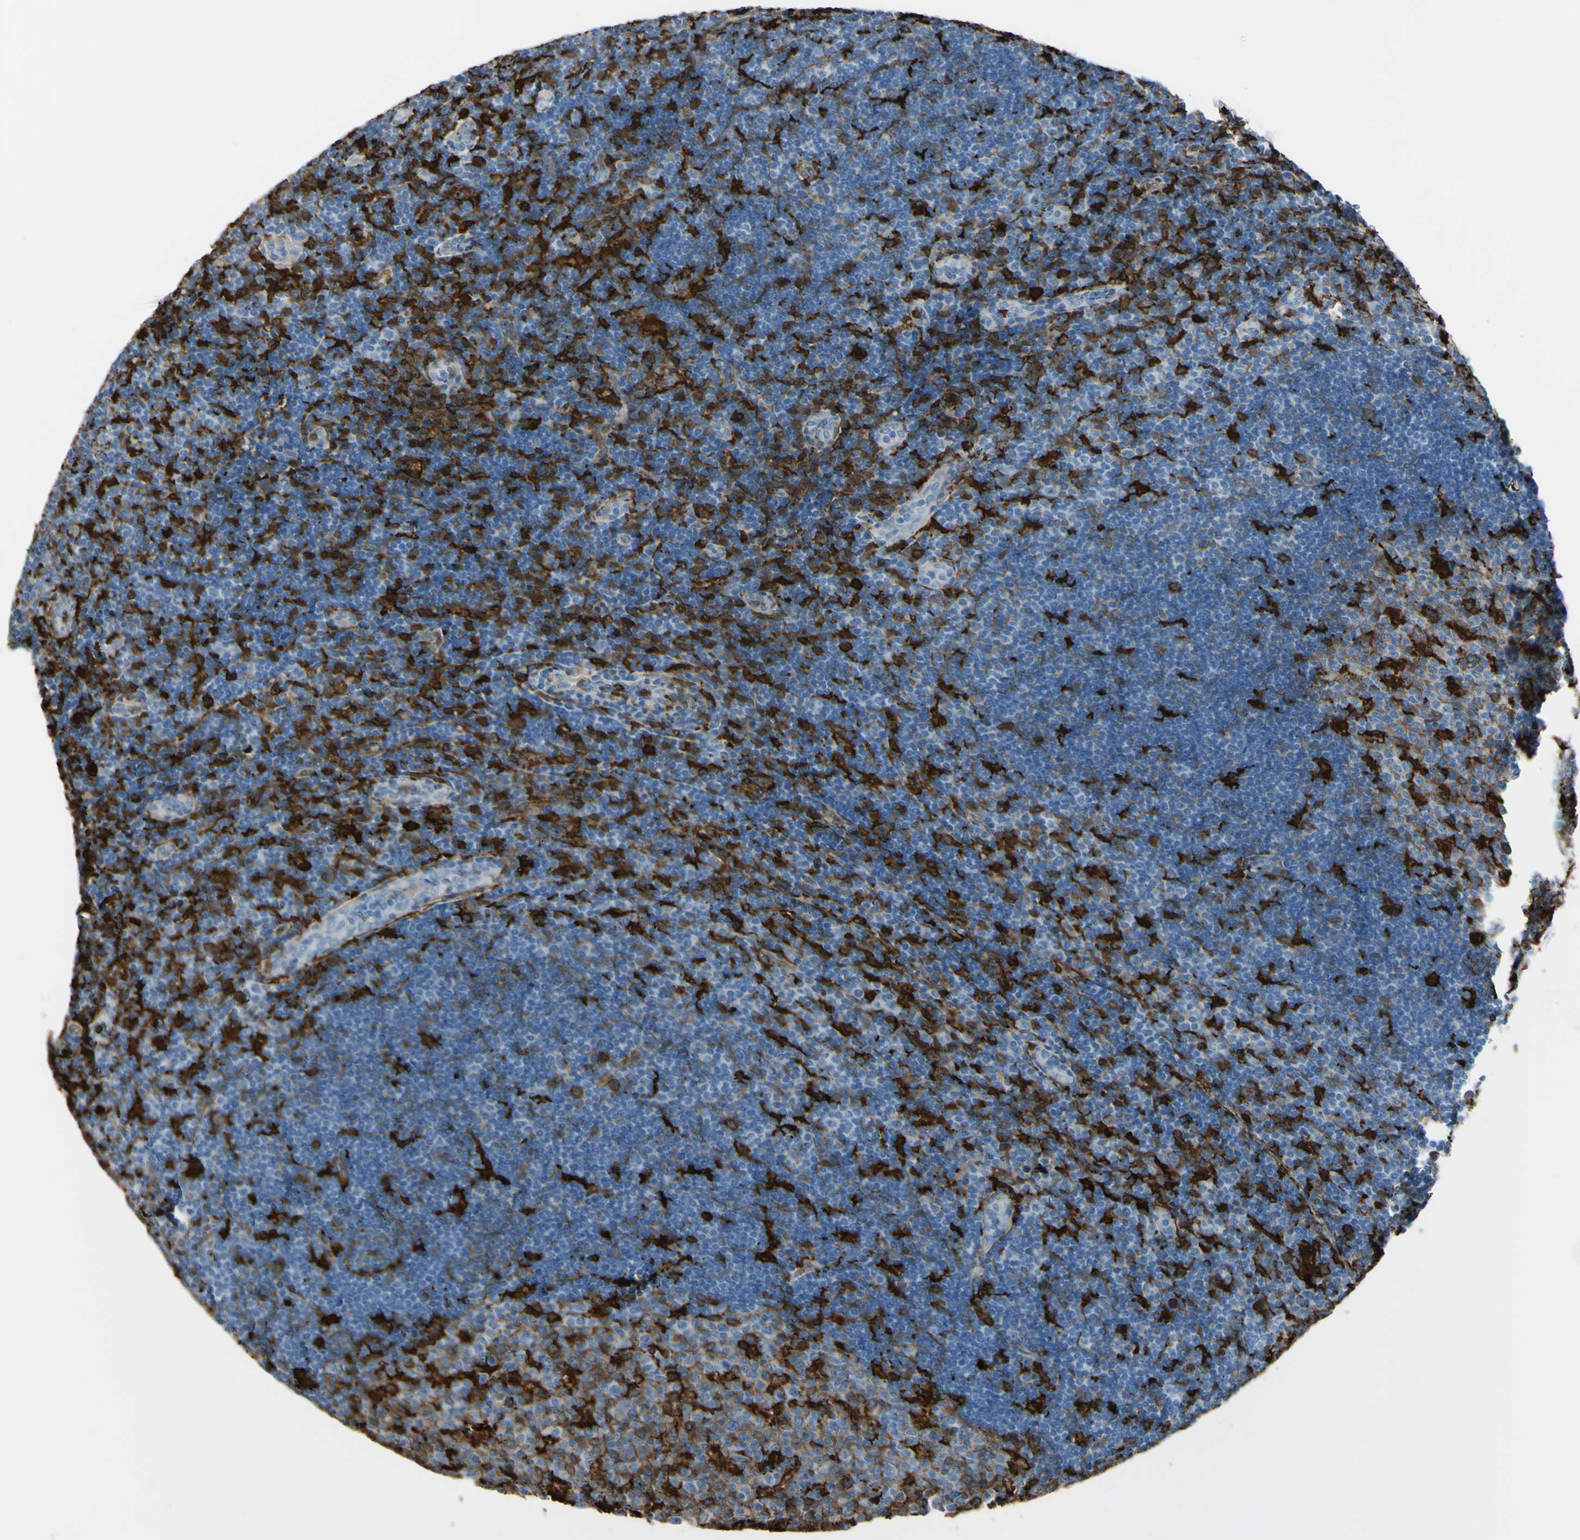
{"staining": {"intensity": "strong", "quantity": "<25%", "location": "cytoplasmic/membranous"}, "tissue": "lymph node", "cell_type": "Germinal center cells", "image_type": "normal", "snomed": [{"axis": "morphology", "description": "Normal tissue, NOS"}, {"axis": "topography", "description": "Lymph node"}, {"axis": "topography", "description": "Salivary gland"}], "caption": "This micrograph displays benign lymph node stained with immunohistochemistry (IHC) to label a protein in brown. The cytoplasmic/membranous of germinal center cells show strong positivity for the protein. Nuclei are counter-stained blue.", "gene": "GSN", "patient": {"sex": "male", "age": 8}}